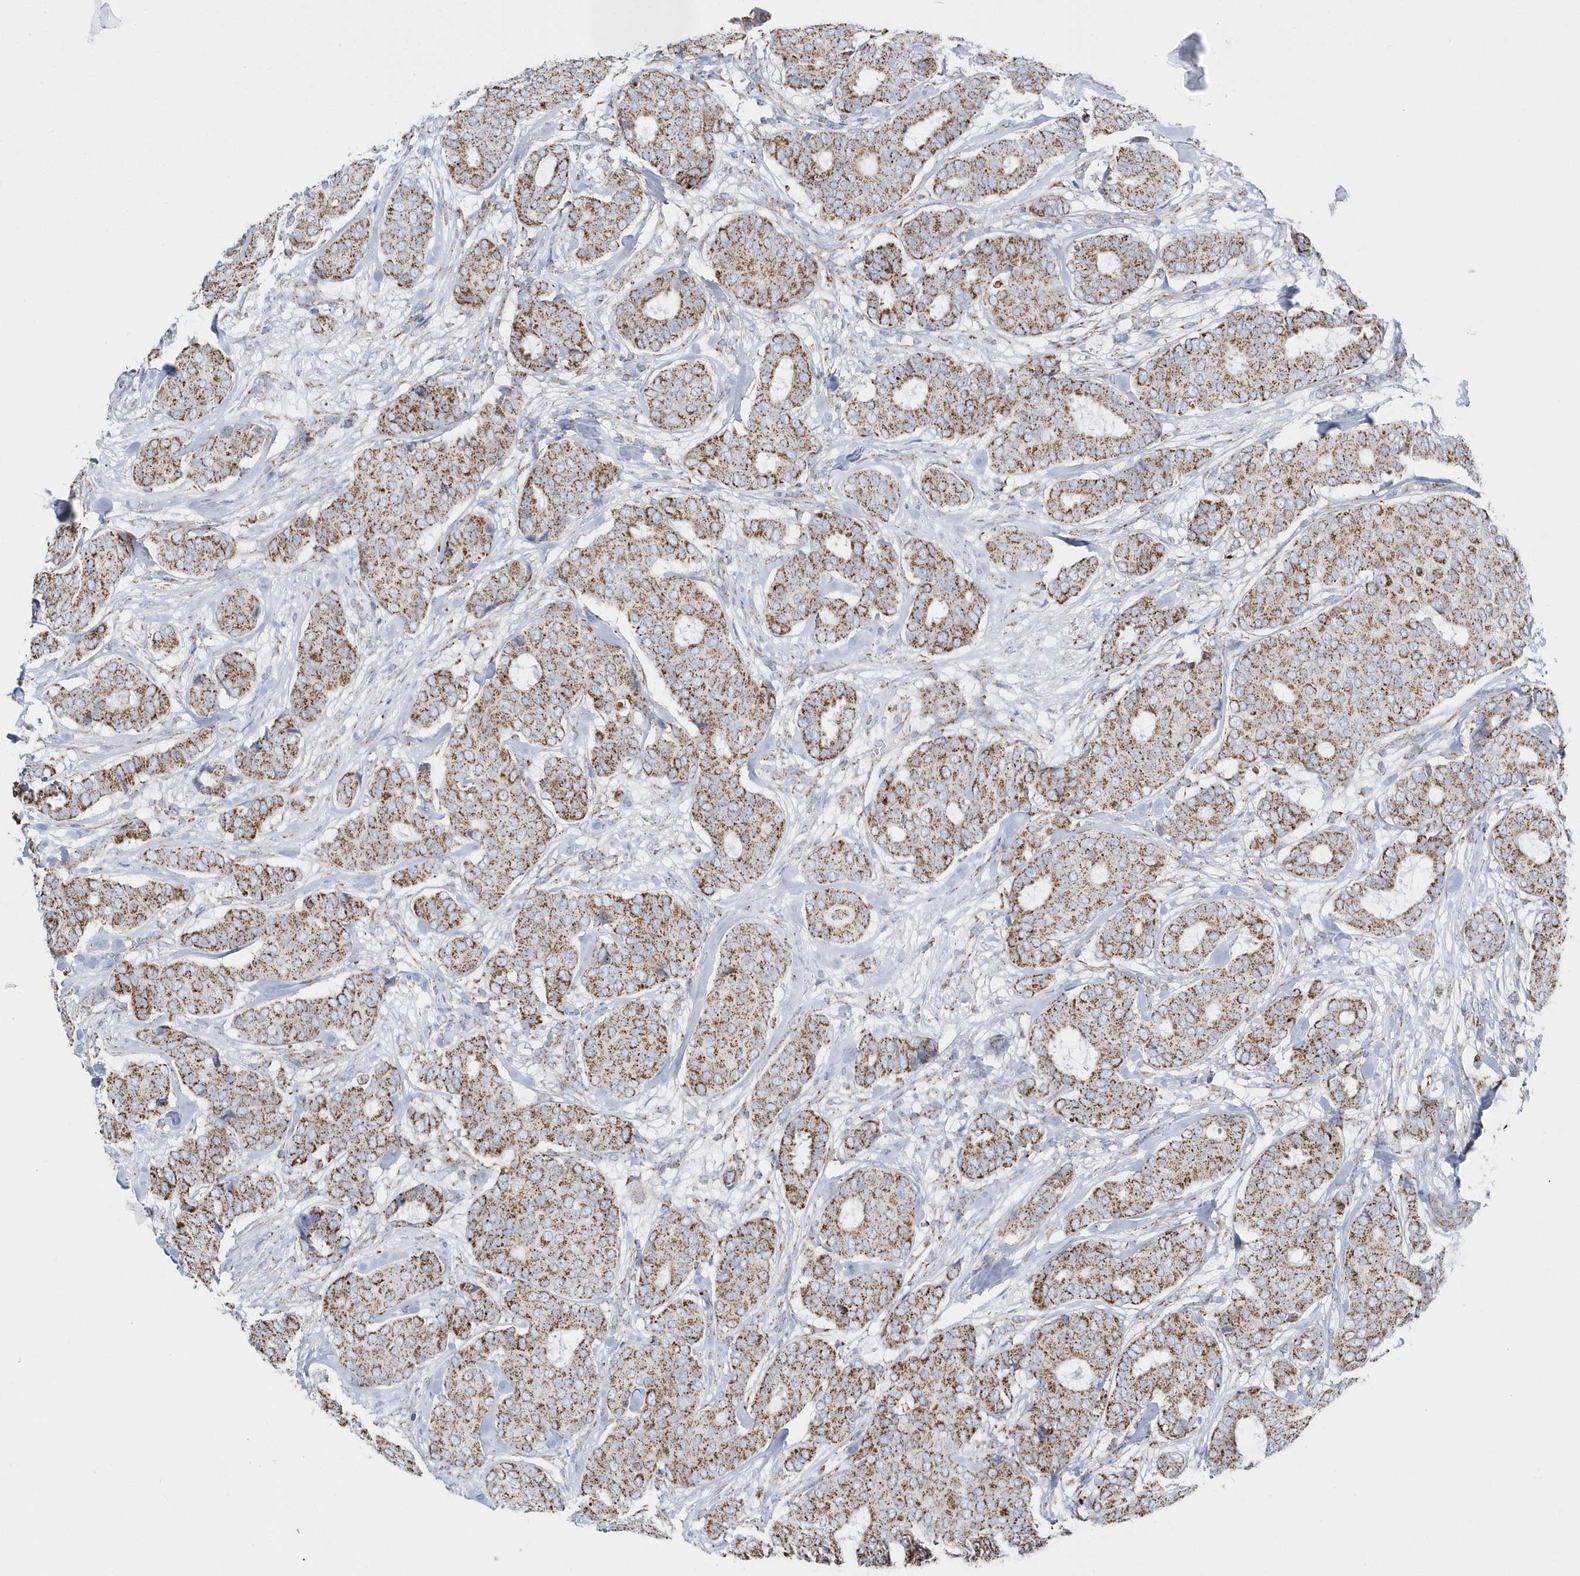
{"staining": {"intensity": "moderate", "quantity": ">75%", "location": "cytoplasmic/membranous"}, "tissue": "breast cancer", "cell_type": "Tumor cells", "image_type": "cancer", "snomed": [{"axis": "morphology", "description": "Duct carcinoma"}, {"axis": "topography", "description": "Breast"}], "caption": "Human breast cancer (invasive ductal carcinoma) stained with a brown dye displays moderate cytoplasmic/membranous positive expression in approximately >75% of tumor cells.", "gene": "TMCO6", "patient": {"sex": "female", "age": 75}}